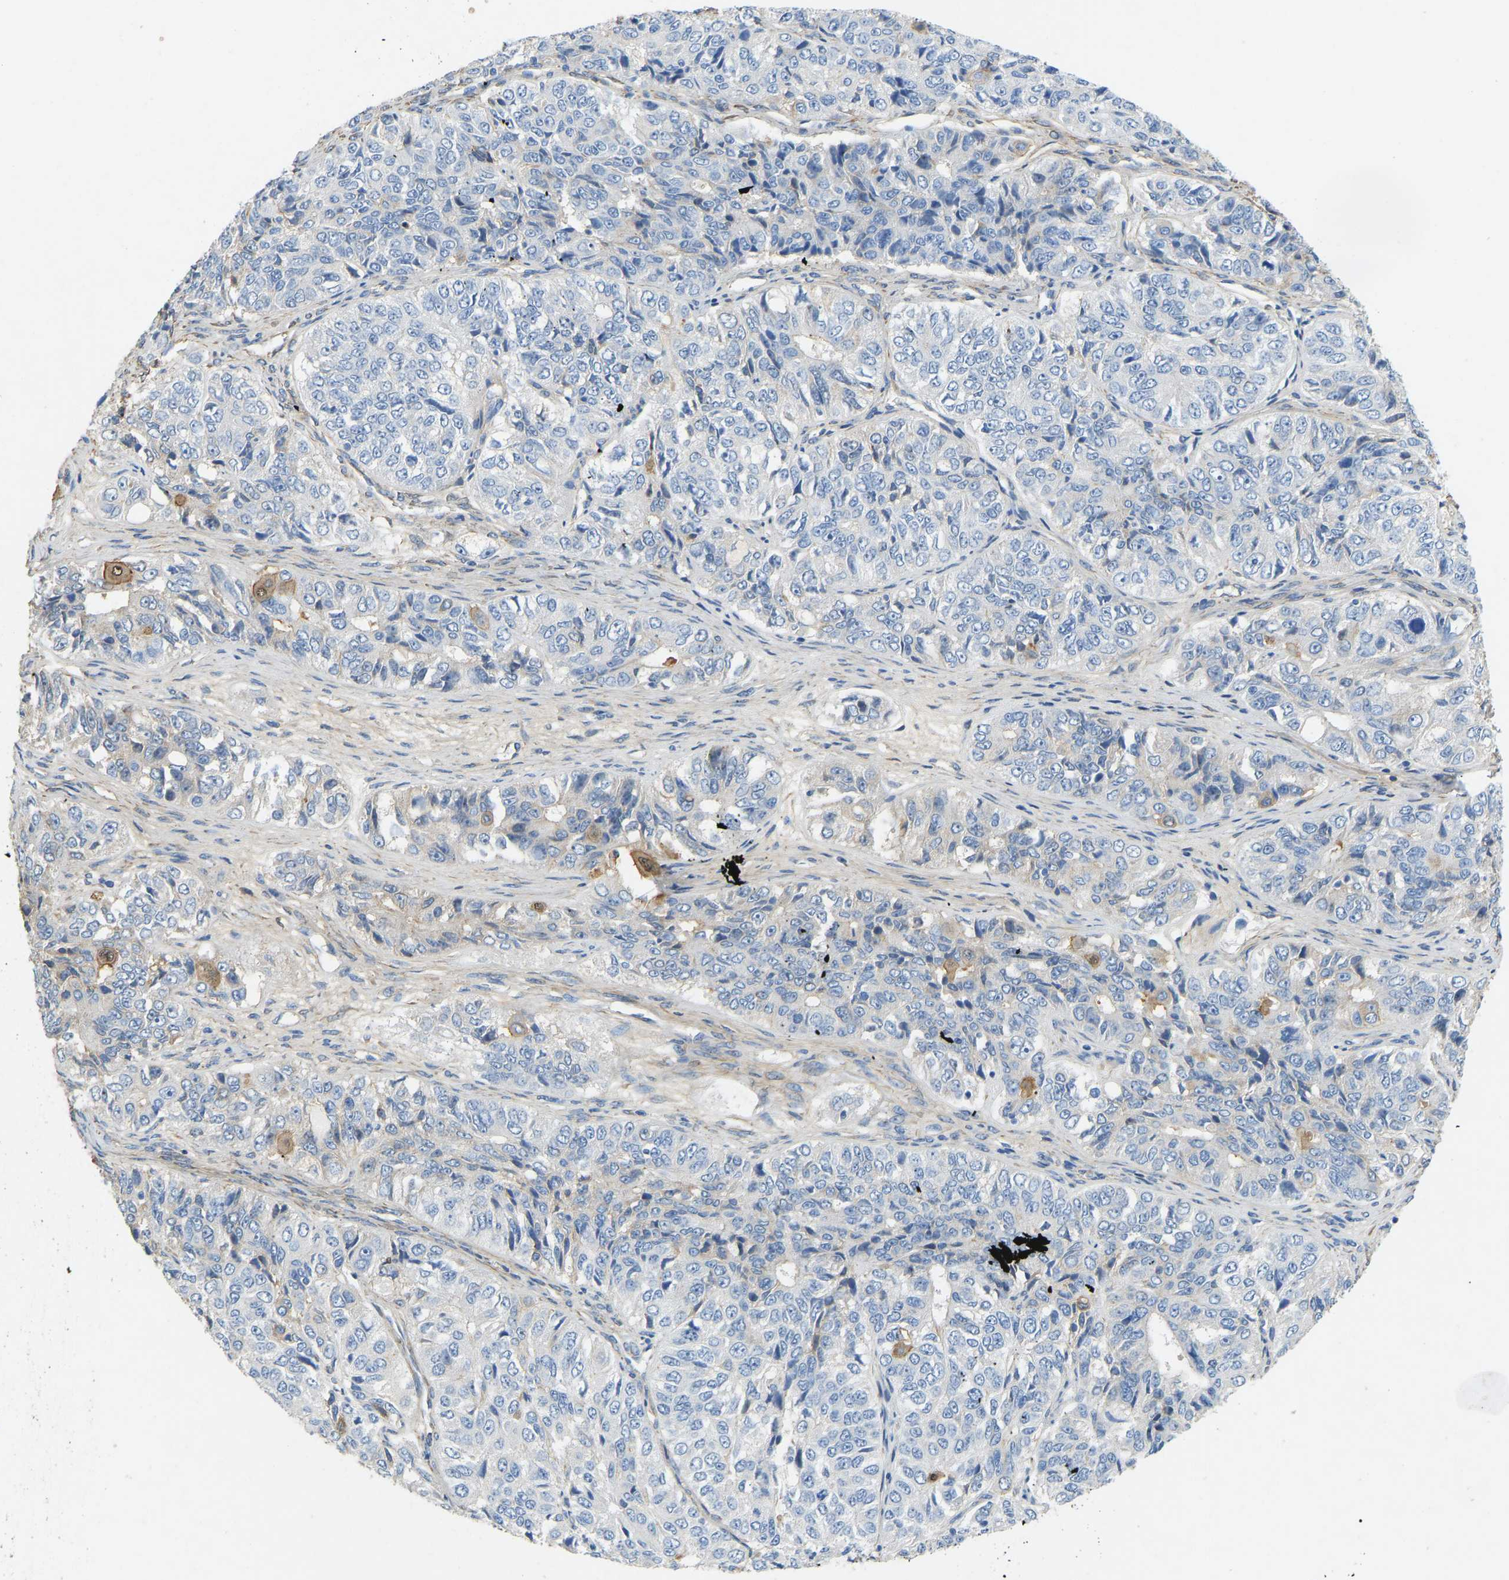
{"staining": {"intensity": "moderate", "quantity": "<25%", "location": "cytoplasmic/membranous"}, "tissue": "ovarian cancer", "cell_type": "Tumor cells", "image_type": "cancer", "snomed": [{"axis": "morphology", "description": "Carcinoma, endometroid"}, {"axis": "topography", "description": "Ovary"}], "caption": "Protein staining by immunohistochemistry displays moderate cytoplasmic/membranous staining in approximately <25% of tumor cells in ovarian cancer.", "gene": "TECTA", "patient": {"sex": "female", "age": 51}}